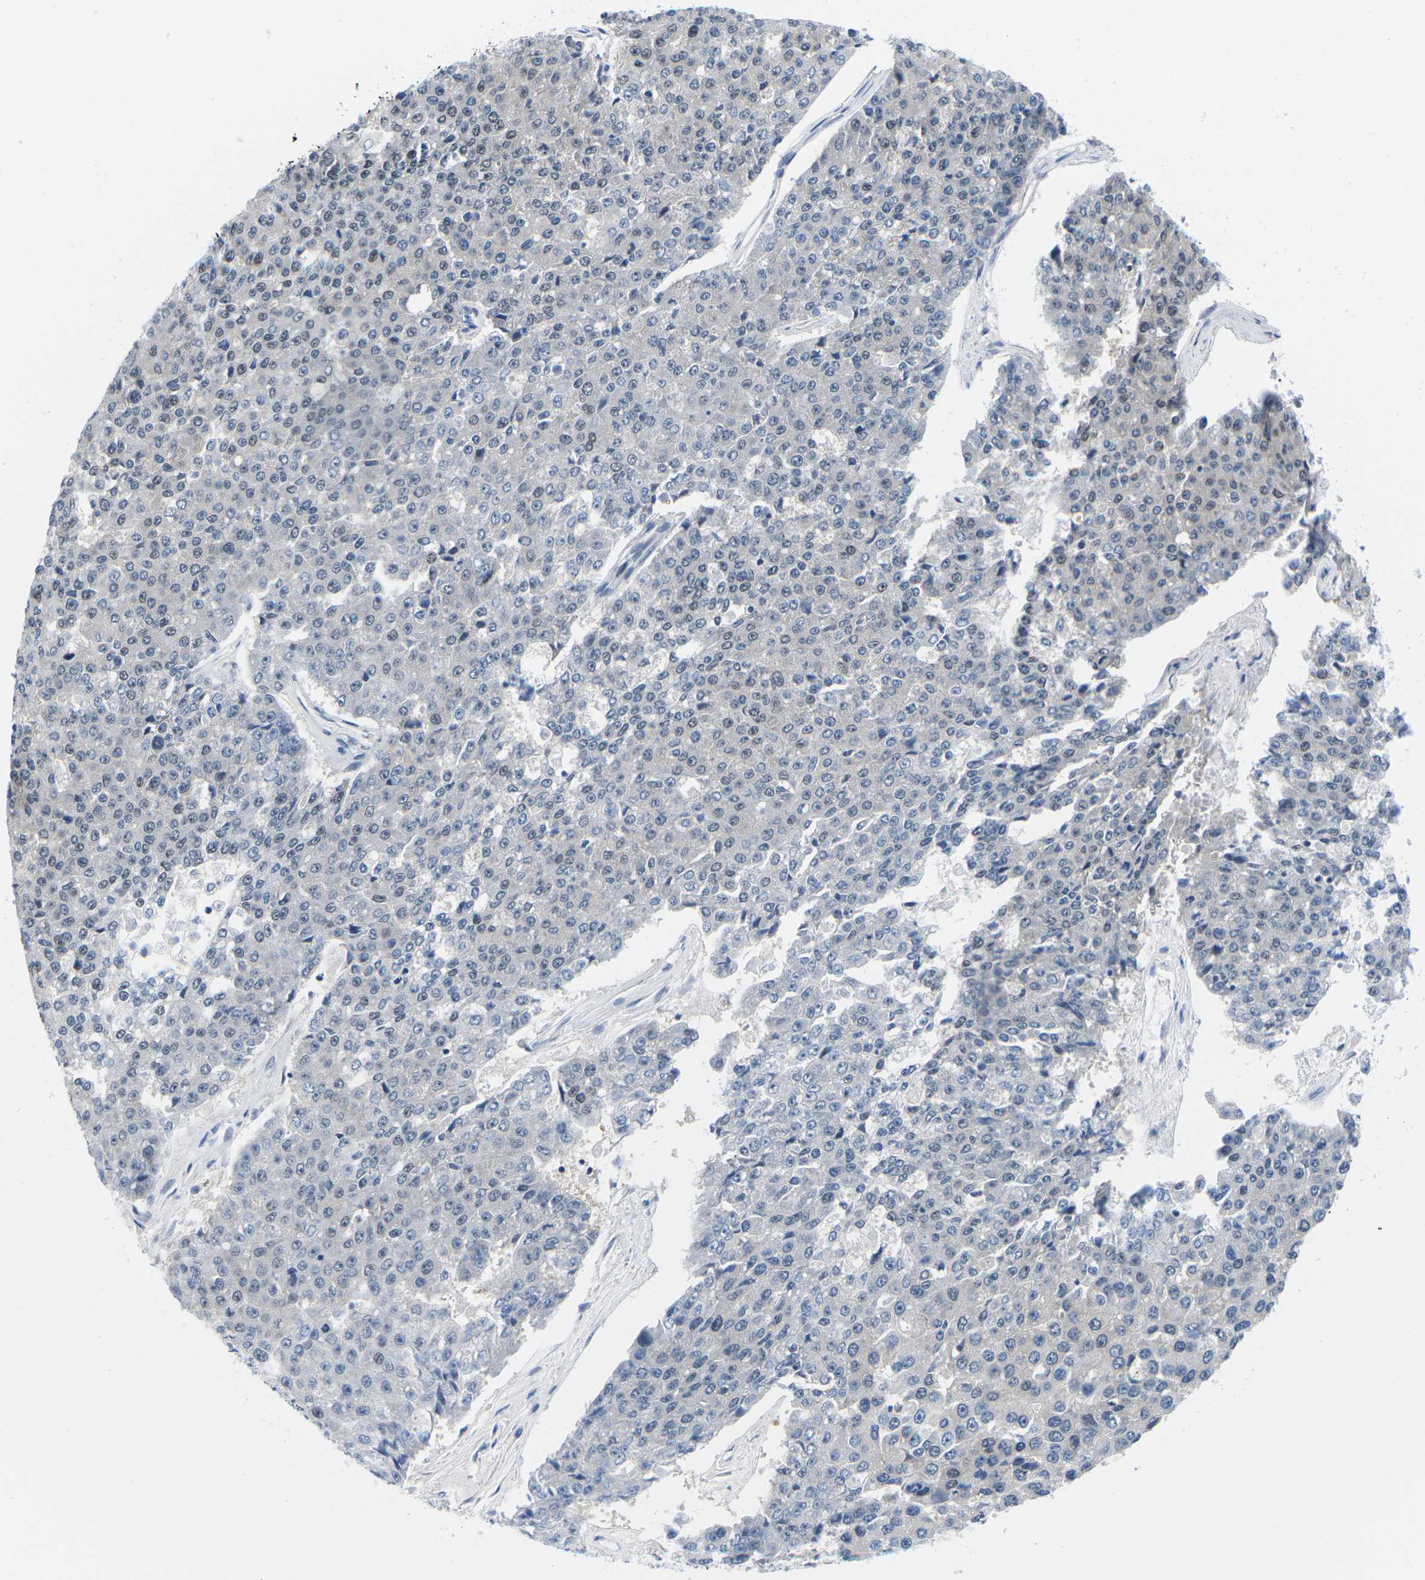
{"staining": {"intensity": "weak", "quantity": "<25%", "location": "nuclear"}, "tissue": "pancreatic cancer", "cell_type": "Tumor cells", "image_type": "cancer", "snomed": [{"axis": "morphology", "description": "Adenocarcinoma, NOS"}, {"axis": "topography", "description": "Pancreas"}], "caption": "Immunohistochemical staining of human adenocarcinoma (pancreatic) demonstrates no significant positivity in tumor cells. Nuclei are stained in blue.", "gene": "UBA7", "patient": {"sex": "male", "age": 50}}